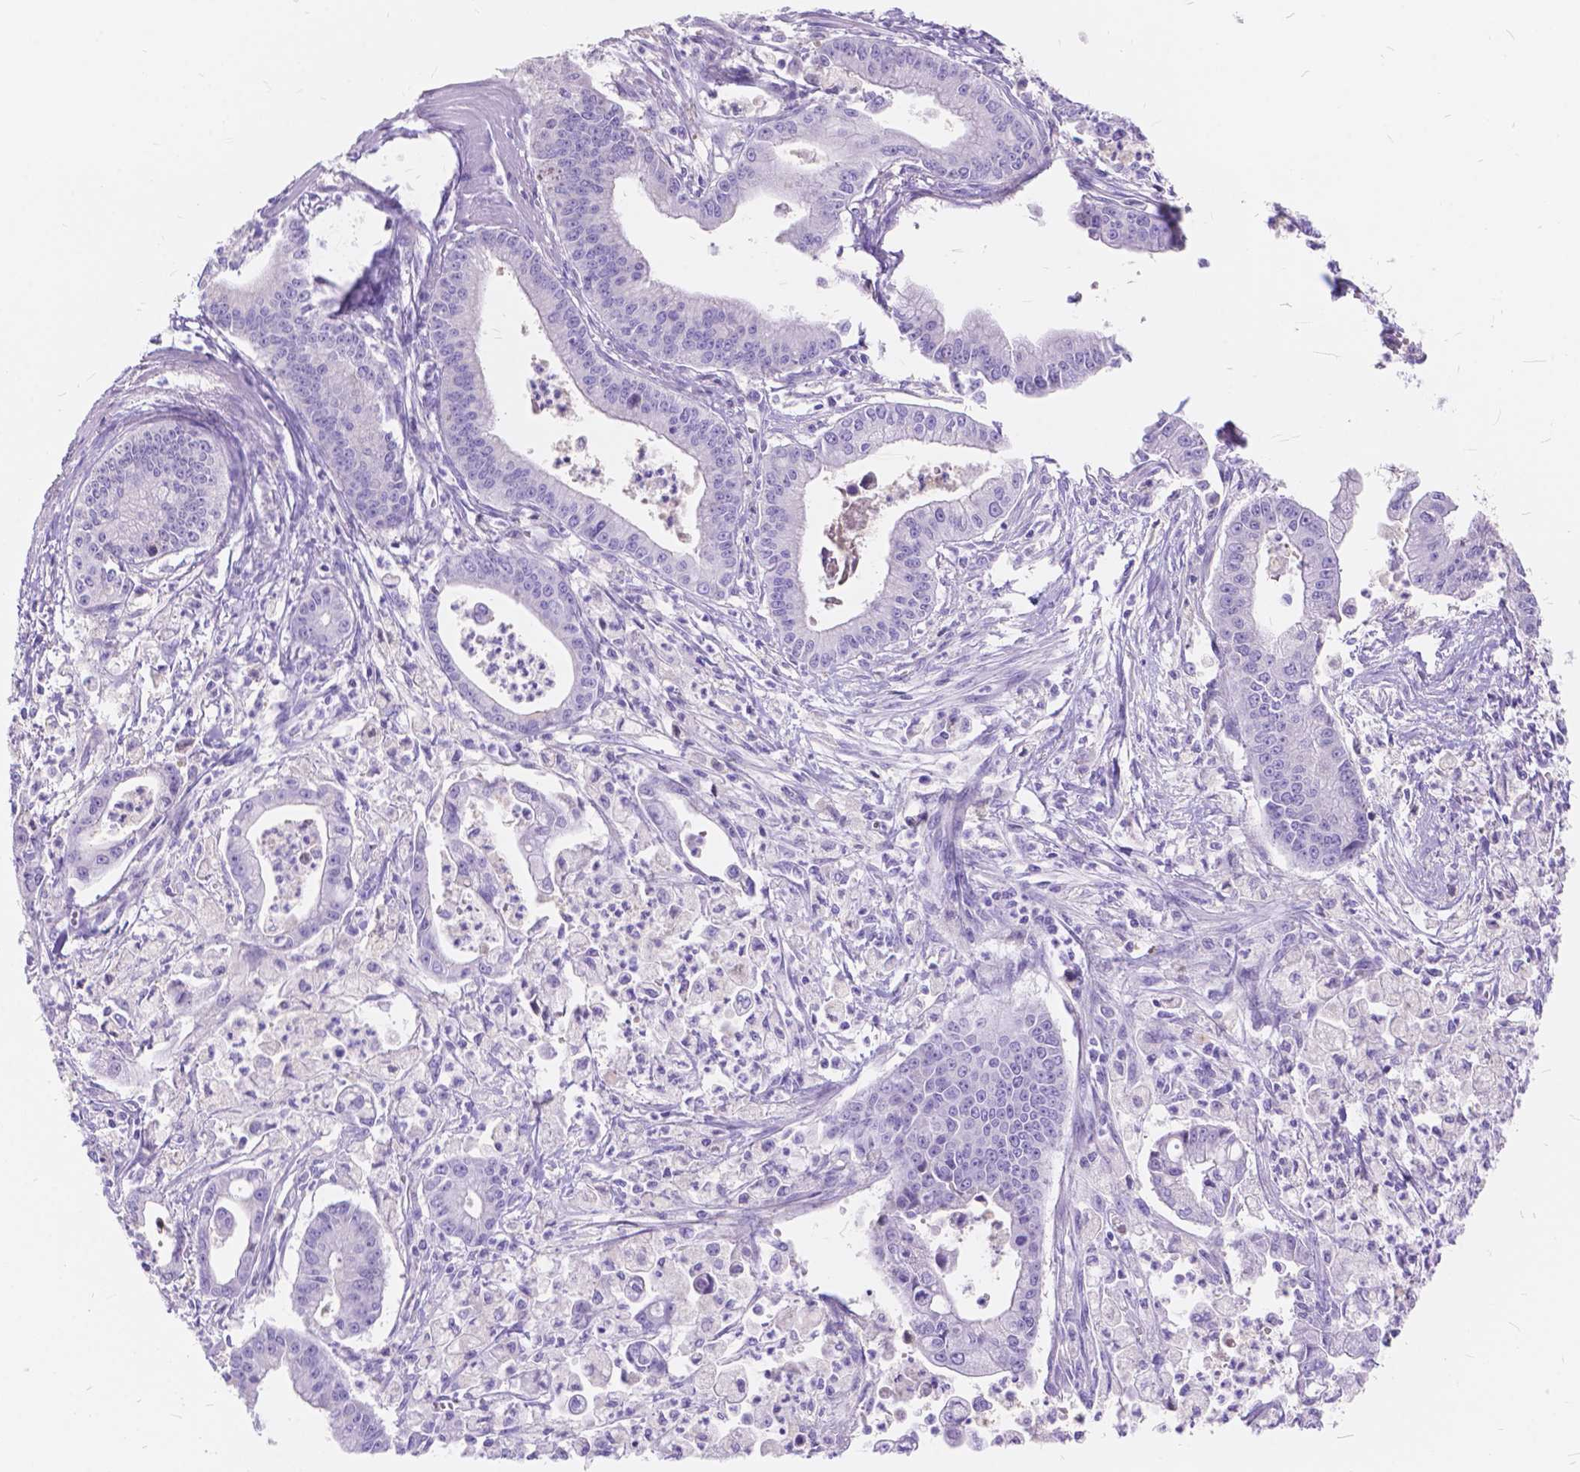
{"staining": {"intensity": "negative", "quantity": "none", "location": "none"}, "tissue": "pancreatic cancer", "cell_type": "Tumor cells", "image_type": "cancer", "snomed": [{"axis": "morphology", "description": "Adenocarcinoma, NOS"}, {"axis": "topography", "description": "Pancreas"}], "caption": "The immunohistochemistry image has no significant positivity in tumor cells of adenocarcinoma (pancreatic) tissue.", "gene": "FOXL2", "patient": {"sex": "female", "age": 65}}